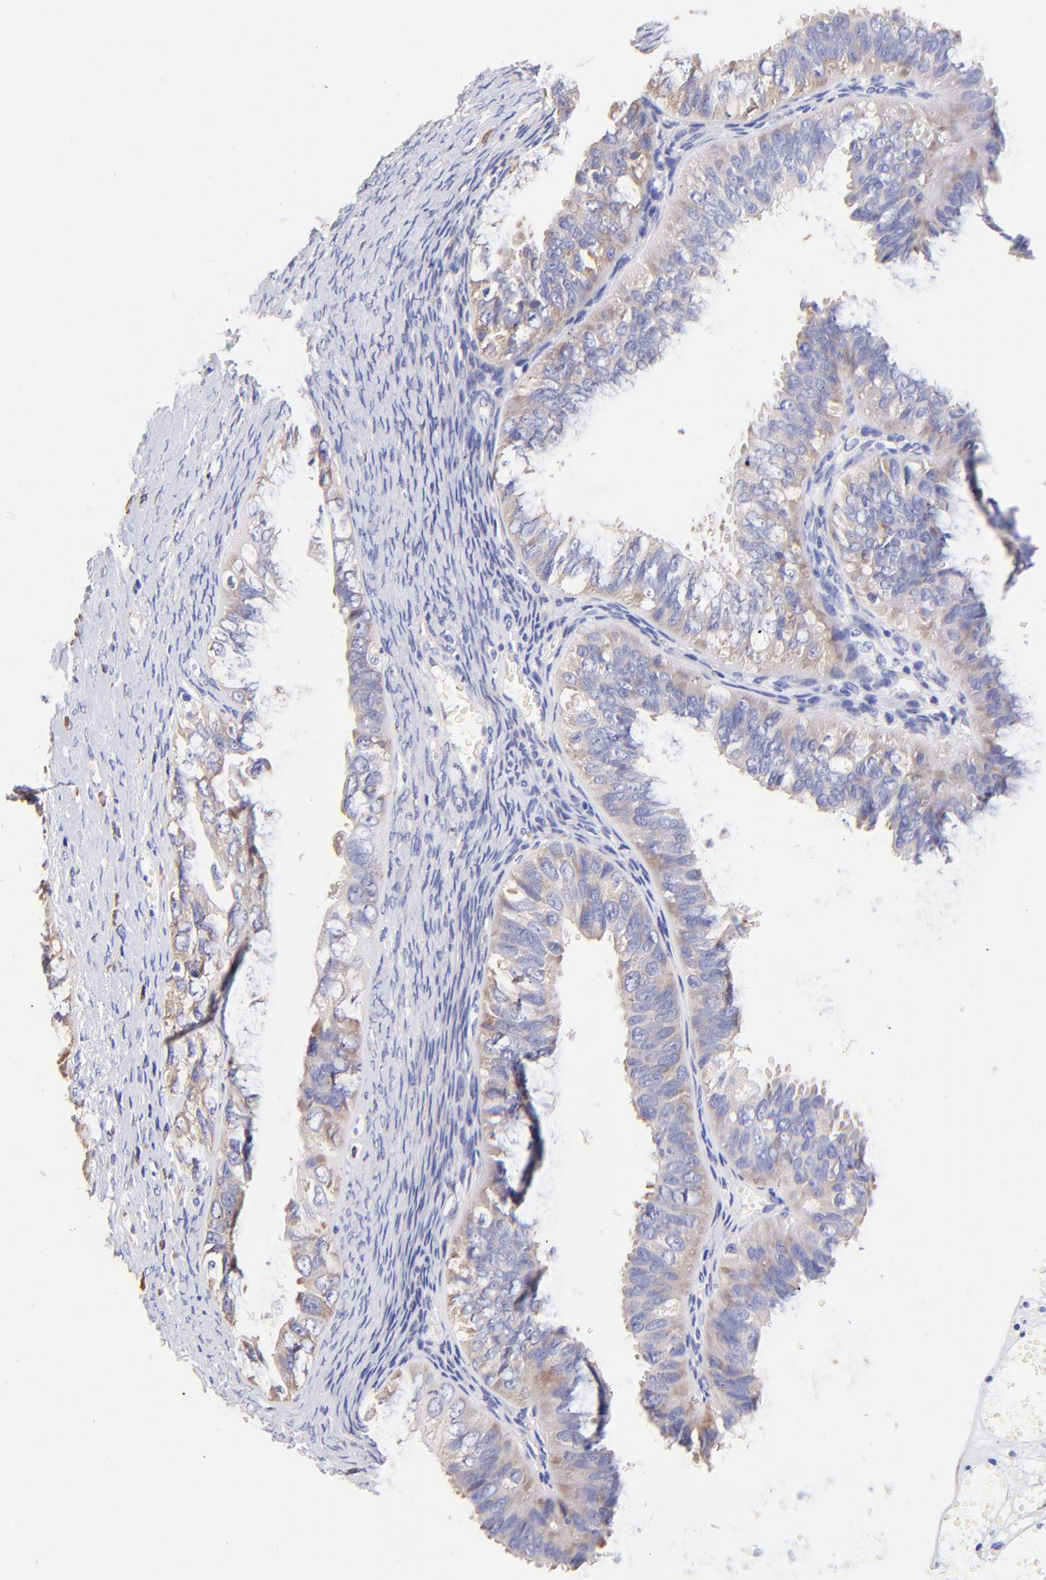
{"staining": {"intensity": "moderate", "quantity": "25%-75%", "location": "cytoplasmic/membranous"}, "tissue": "ovarian cancer", "cell_type": "Tumor cells", "image_type": "cancer", "snomed": [{"axis": "morphology", "description": "Carcinoma, endometroid"}, {"axis": "topography", "description": "Ovary"}], "caption": "Ovarian endometroid carcinoma stained for a protein (brown) shows moderate cytoplasmic/membranous positive expression in approximately 25%-75% of tumor cells.", "gene": "RPL30", "patient": {"sex": "female", "age": 85}}